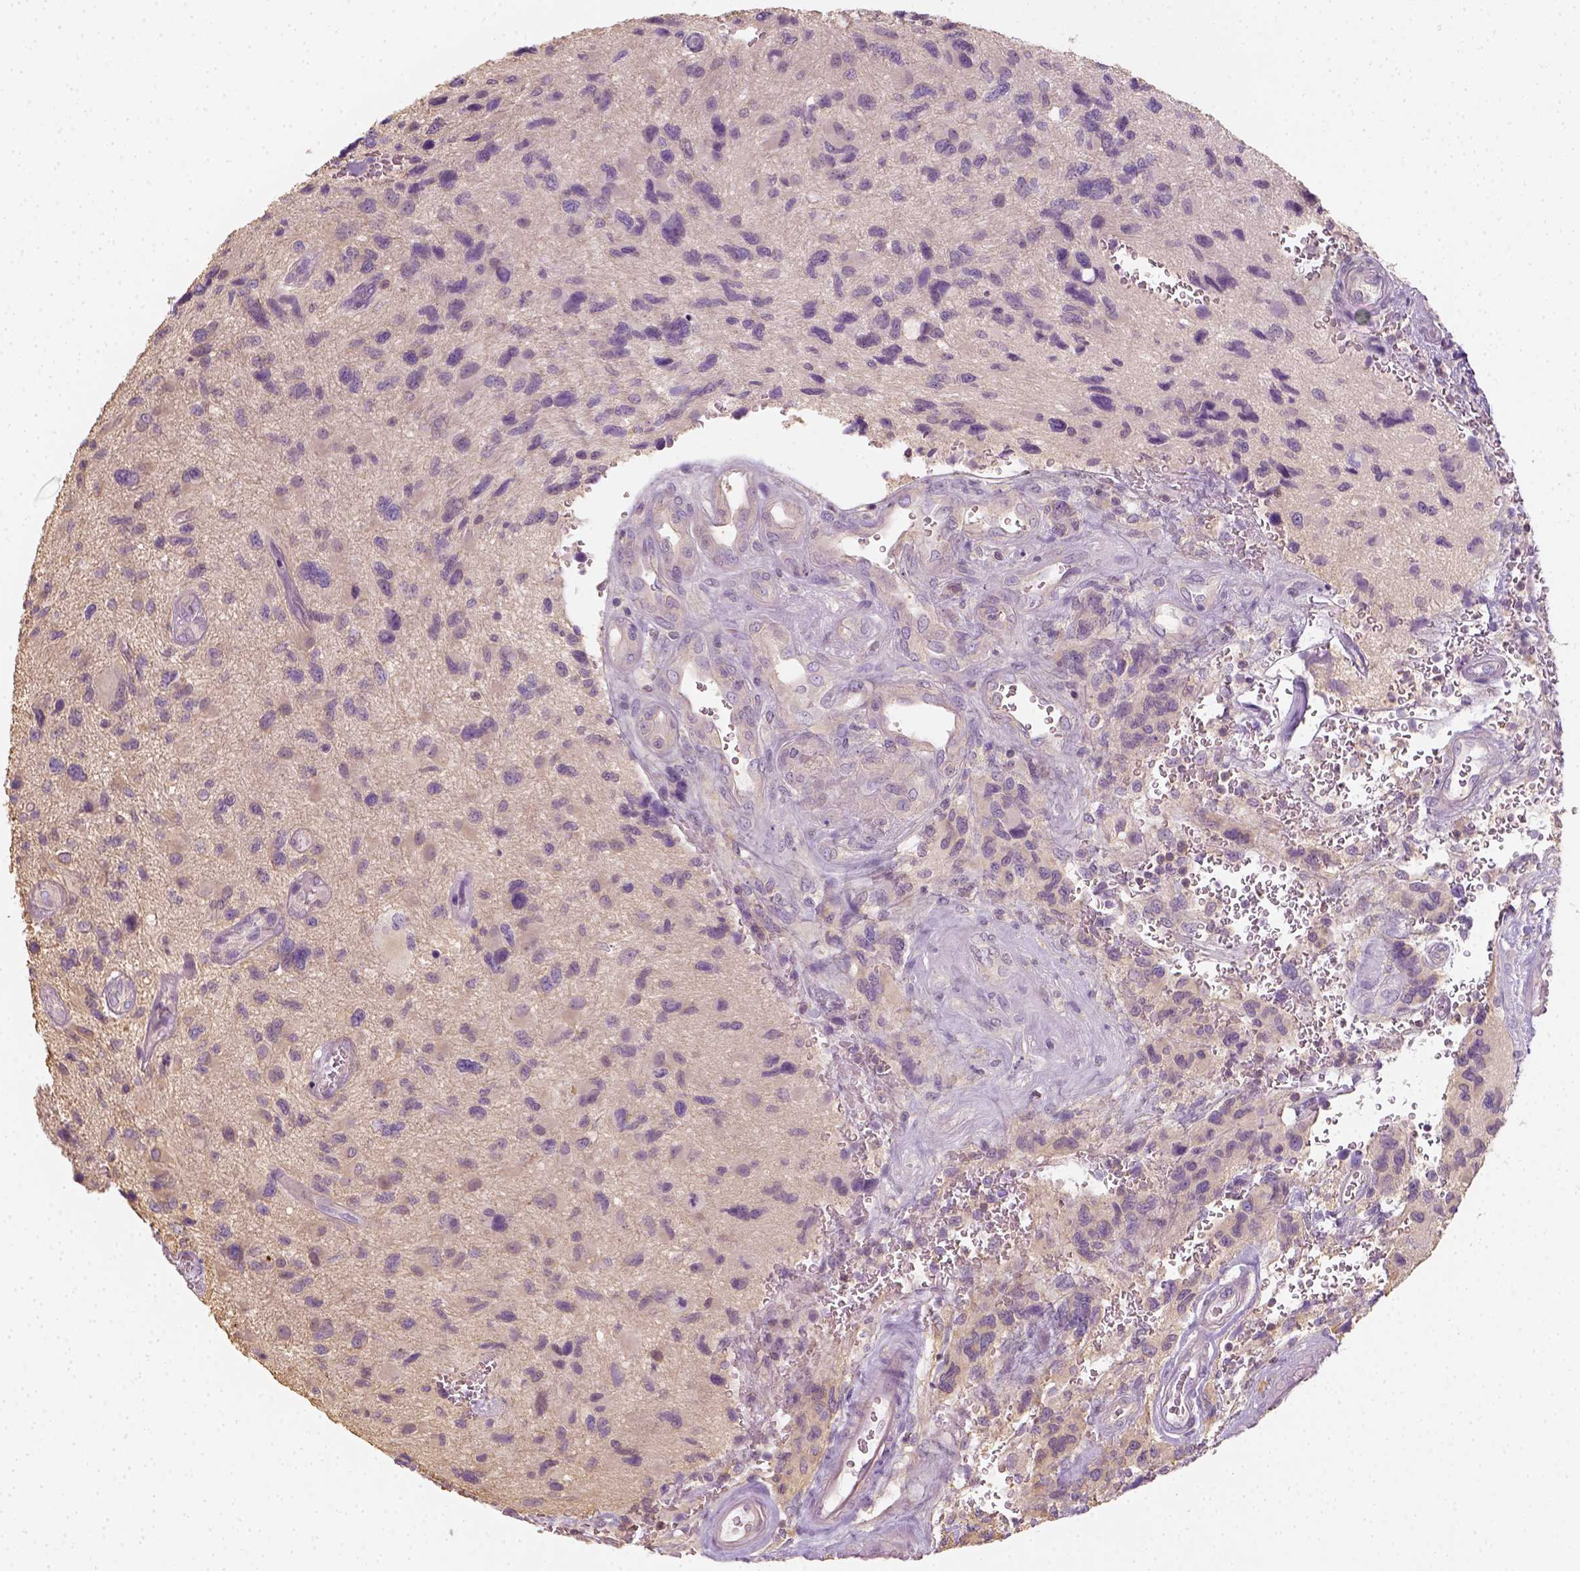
{"staining": {"intensity": "negative", "quantity": "none", "location": "none"}, "tissue": "glioma", "cell_type": "Tumor cells", "image_type": "cancer", "snomed": [{"axis": "morphology", "description": "Glioma, malignant, NOS"}, {"axis": "morphology", "description": "Glioma, malignant, High grade"}, {"axis": "topography", "description": "Brain"}], "caption": "Glioma was stained to show a protein in brown. There is no significant staining in tumor cells.", "gene": "EPHB1", "patient": {"sex": "female", "age": 71}}